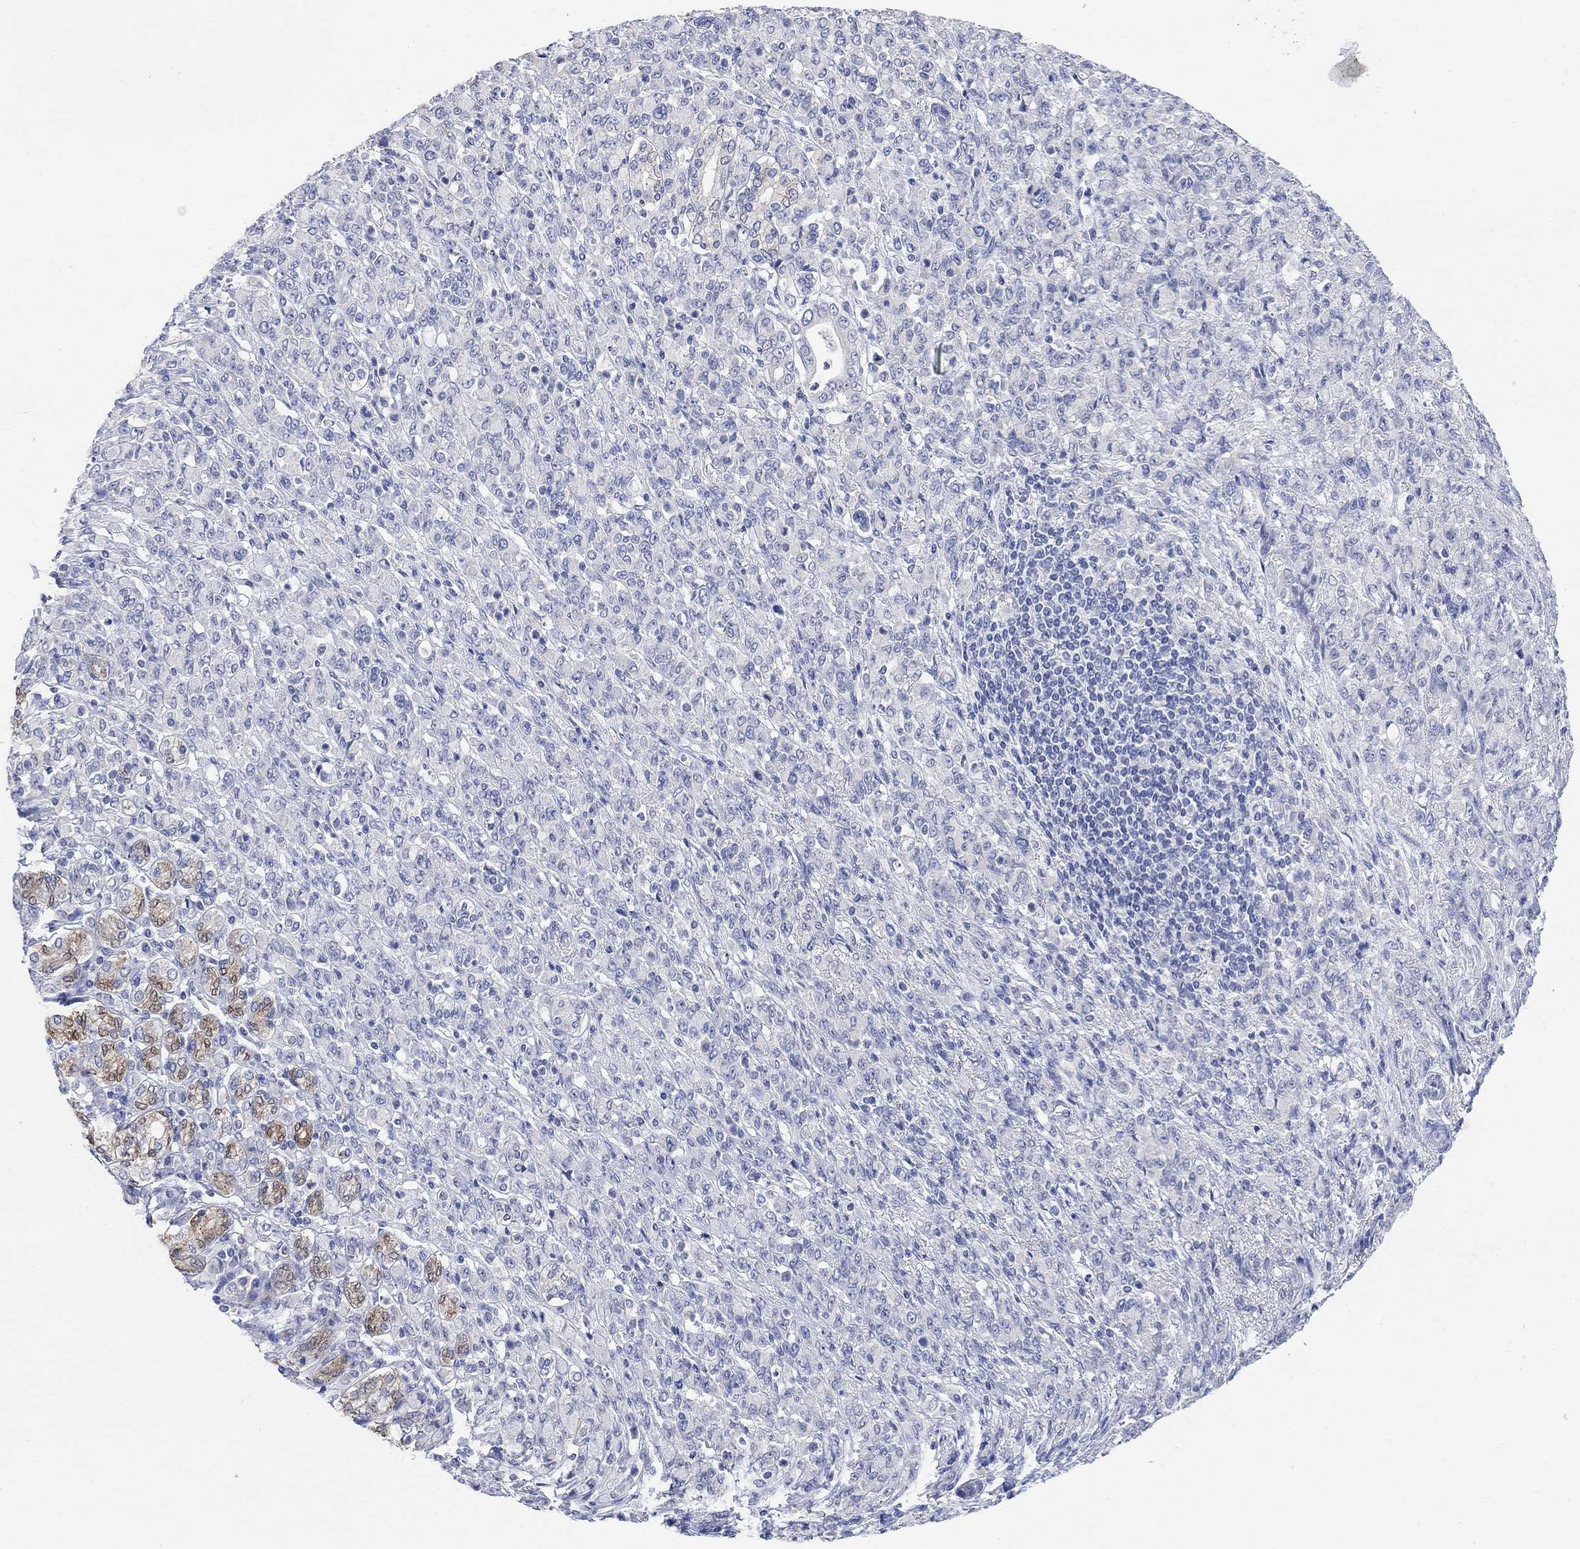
{"staining": {"intensity": "weak", "quantity": "<25%", "location": "cytoplasmic/membranous"}, "tissue": "stomach cancer", "cell_type": "Tumor cells", "image_type": "cancer", "snomed": [{"axis": "morphology", "description": "Normal tissue, NOS"}, {"axis": "morphology", "description": "Adenocarcinoma, NOS"}, {"axis": "topography", "description": "Stomach"}], "caption": "There is no significant expression in tumor cells of adenocarcinoma (stomach).", "gene": "FBP2", "patient": {"sex": "female", "age": 79}}